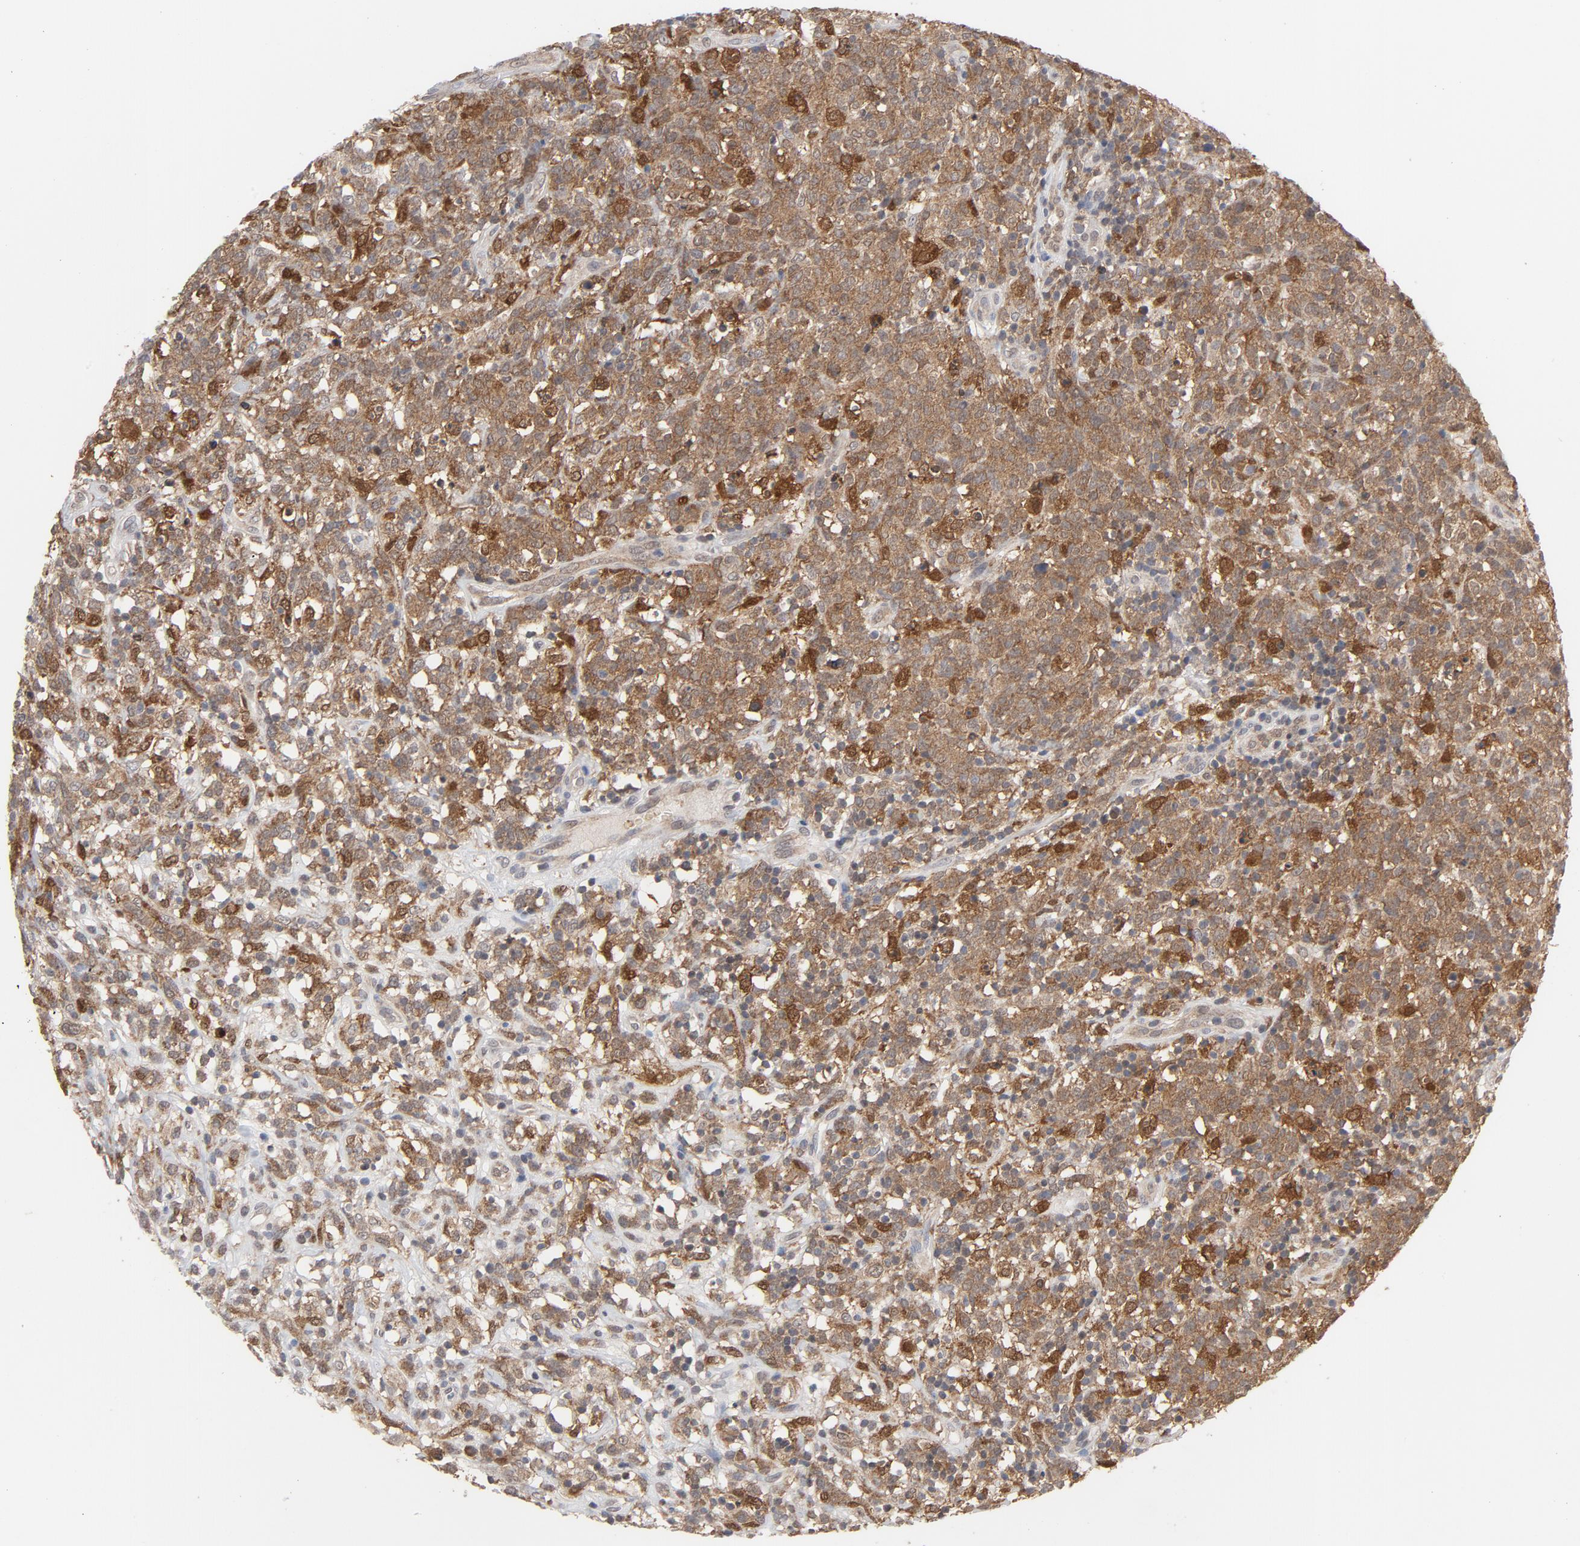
{"staining": {"intensity": "moderate", "quantity": ">75%", "location": "cytoplasmic/membranous"}, "tissue": "lymphoma", "cell_type": "Tumor cells", "image_type": "cancer", "snomed": [{"axis": "morphology", "description": "Malignant lymphoma, non-Hodgkin's type, High grade"}, {"axis": "topography", "description": "Lymph node"}], "caption": "Moderate cytoplasmic/membranous protein expression is seen in about >75% of tumor cells in lymphoma.", "gene": "PRDX1", "patient": {"sex": "female", "age": 73}}